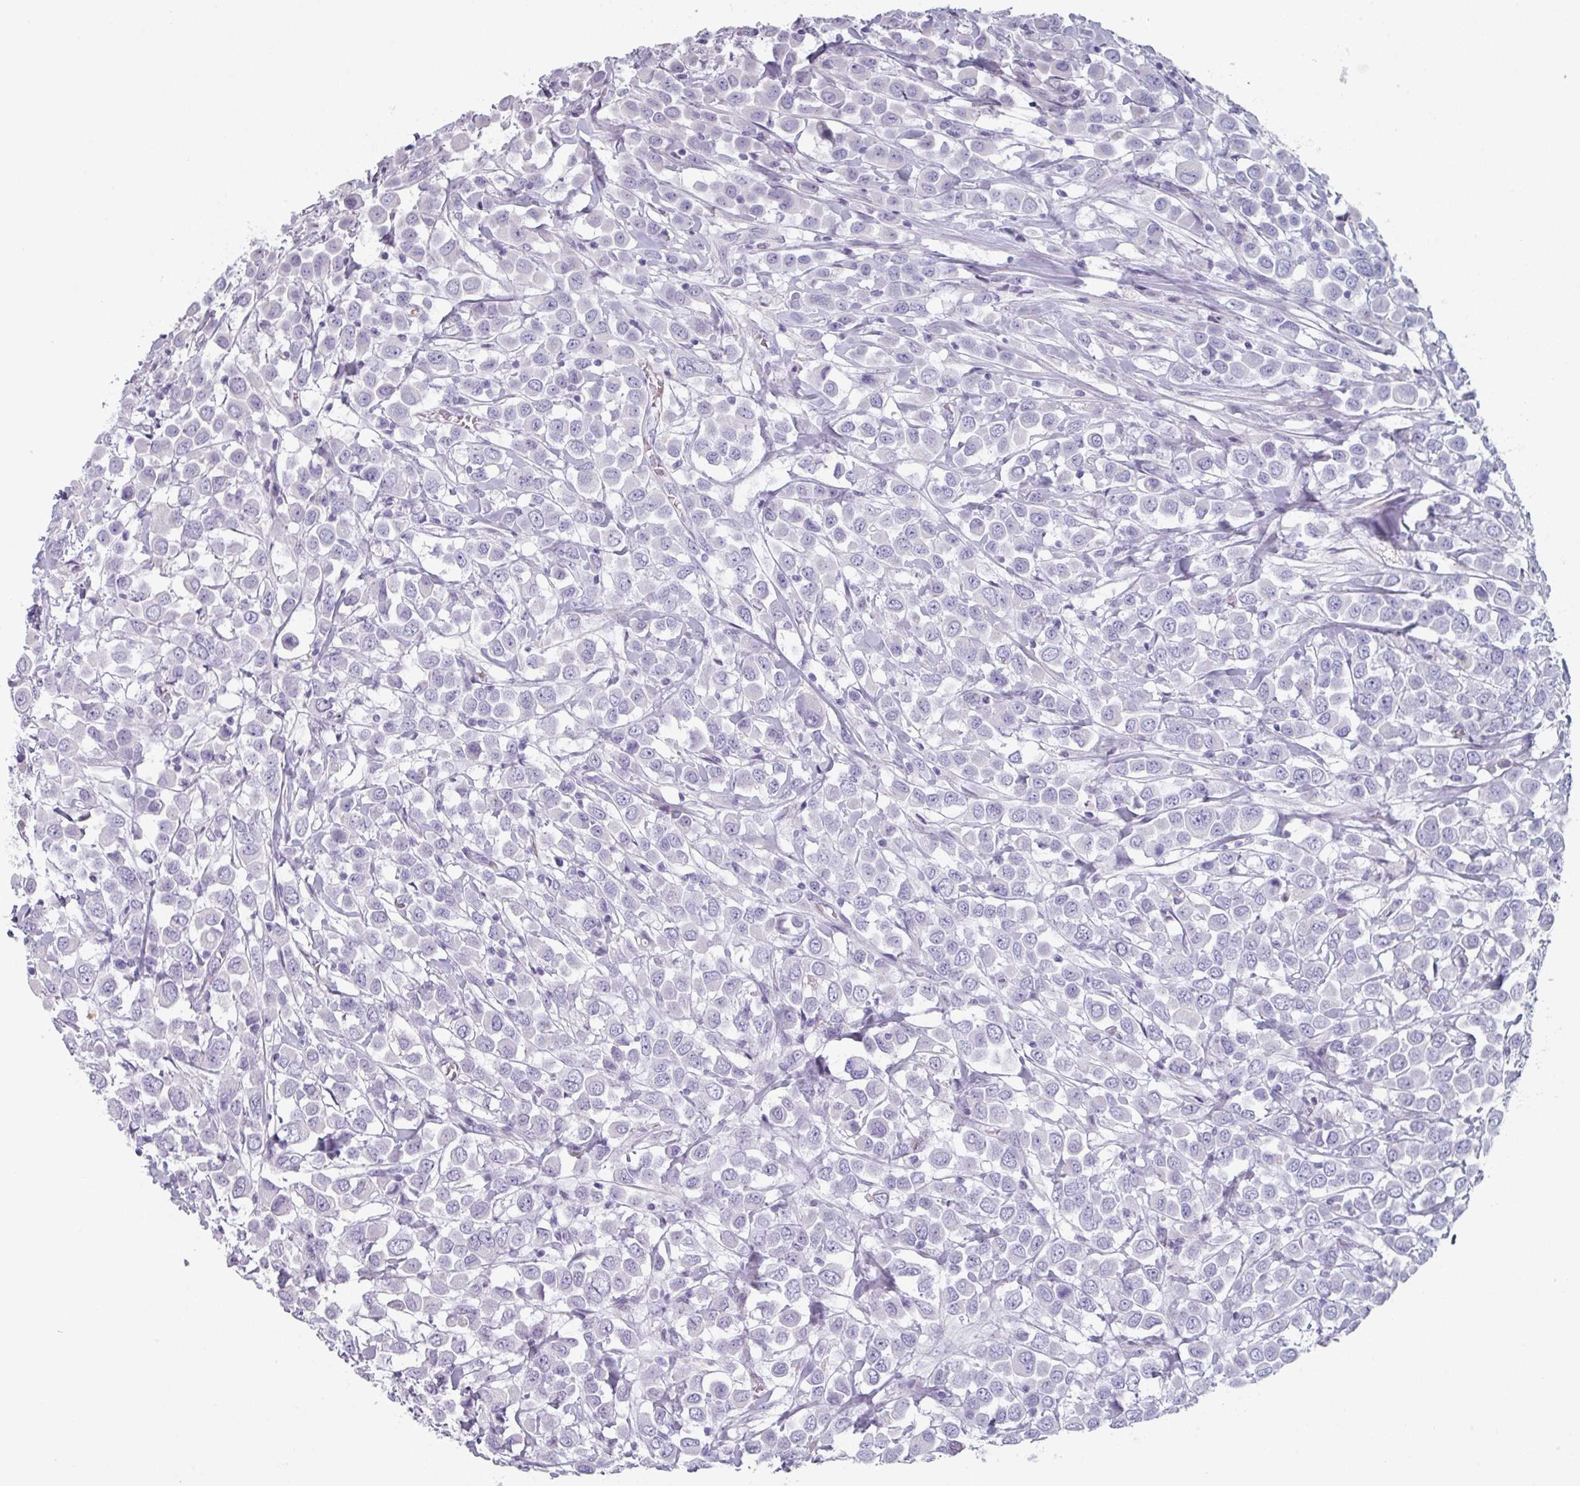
{"staining": {"intensity": "negative", "quantity": "none", "location": "none"}, "tissue": "breast cancer", "cell_type": "Tumor cells", "image_type": "cancer", "snomed": [{"axis": "morphology", "description": "Duct carcinoma"}, {"axis": "topography", "description": "Breast"}], "caption": "Immunohistochemical staining of breast cancer reveals no significant staining in tumor cells. (Brightfield microscopy of DAB (3,3'-diaminobenzidine) immunohistochemistry at high magnification).", "gene": "SLC35G2", "patient": {"sex": "female", "age": 61}}